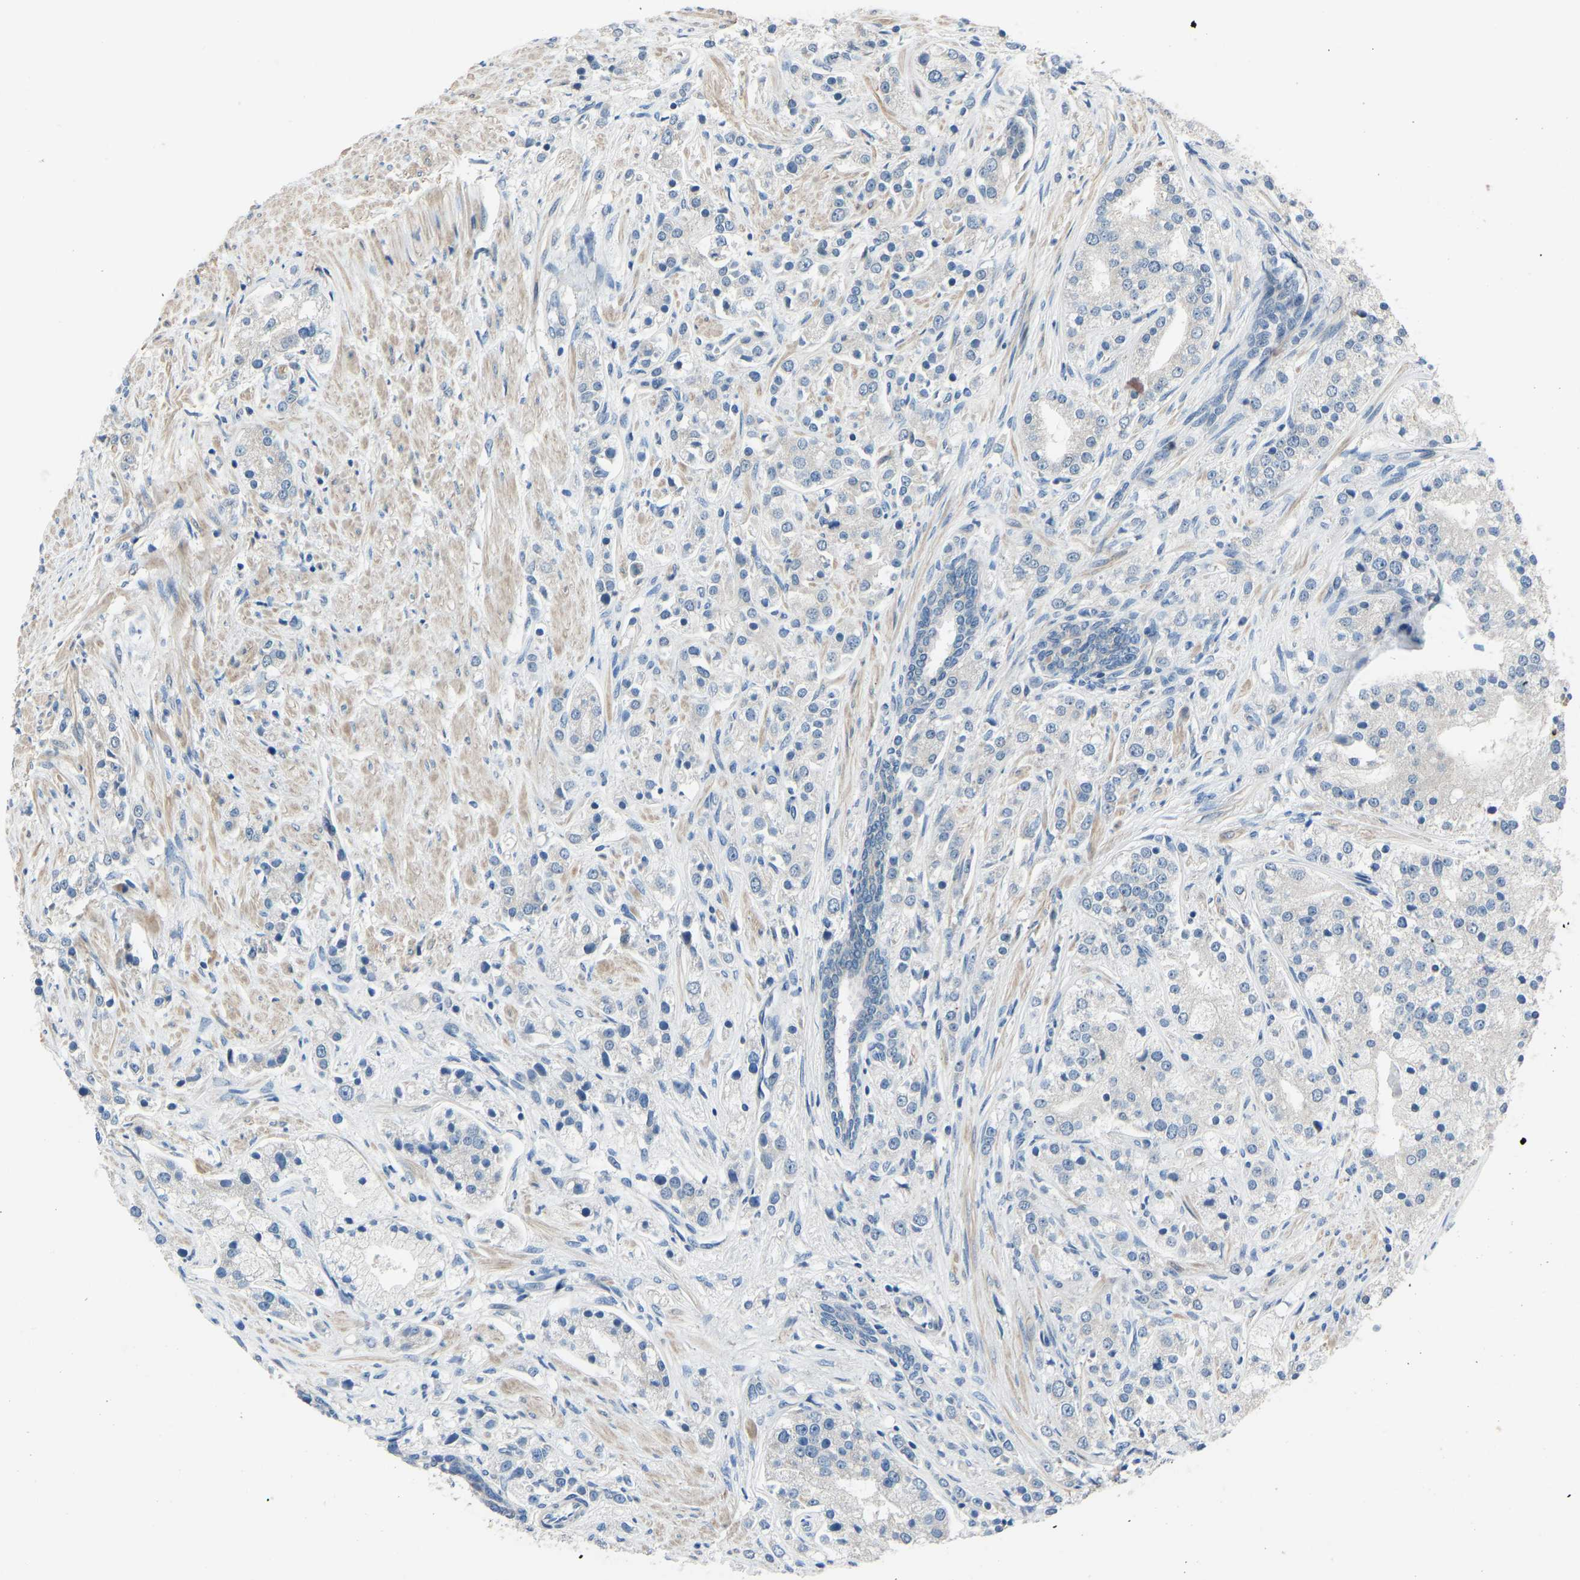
{"staining": {"intensity": "negative", "quantity": "none", "location": "none"}, "tissue": "prostate cancer", "cell_type": "Tumor cells", "image_type": "cancer", "snomed": [{"axis": "morphology", "description": "Adenocarcinoma, High grade"}, {"axis": "topography", "description": "Prostate"}], "caption": "Prostate cancer stained for a protein using IHC displays no staining tumor cells.", "gene": "CDK2AP1", "patient": {"sex": "male", "age": 50}}